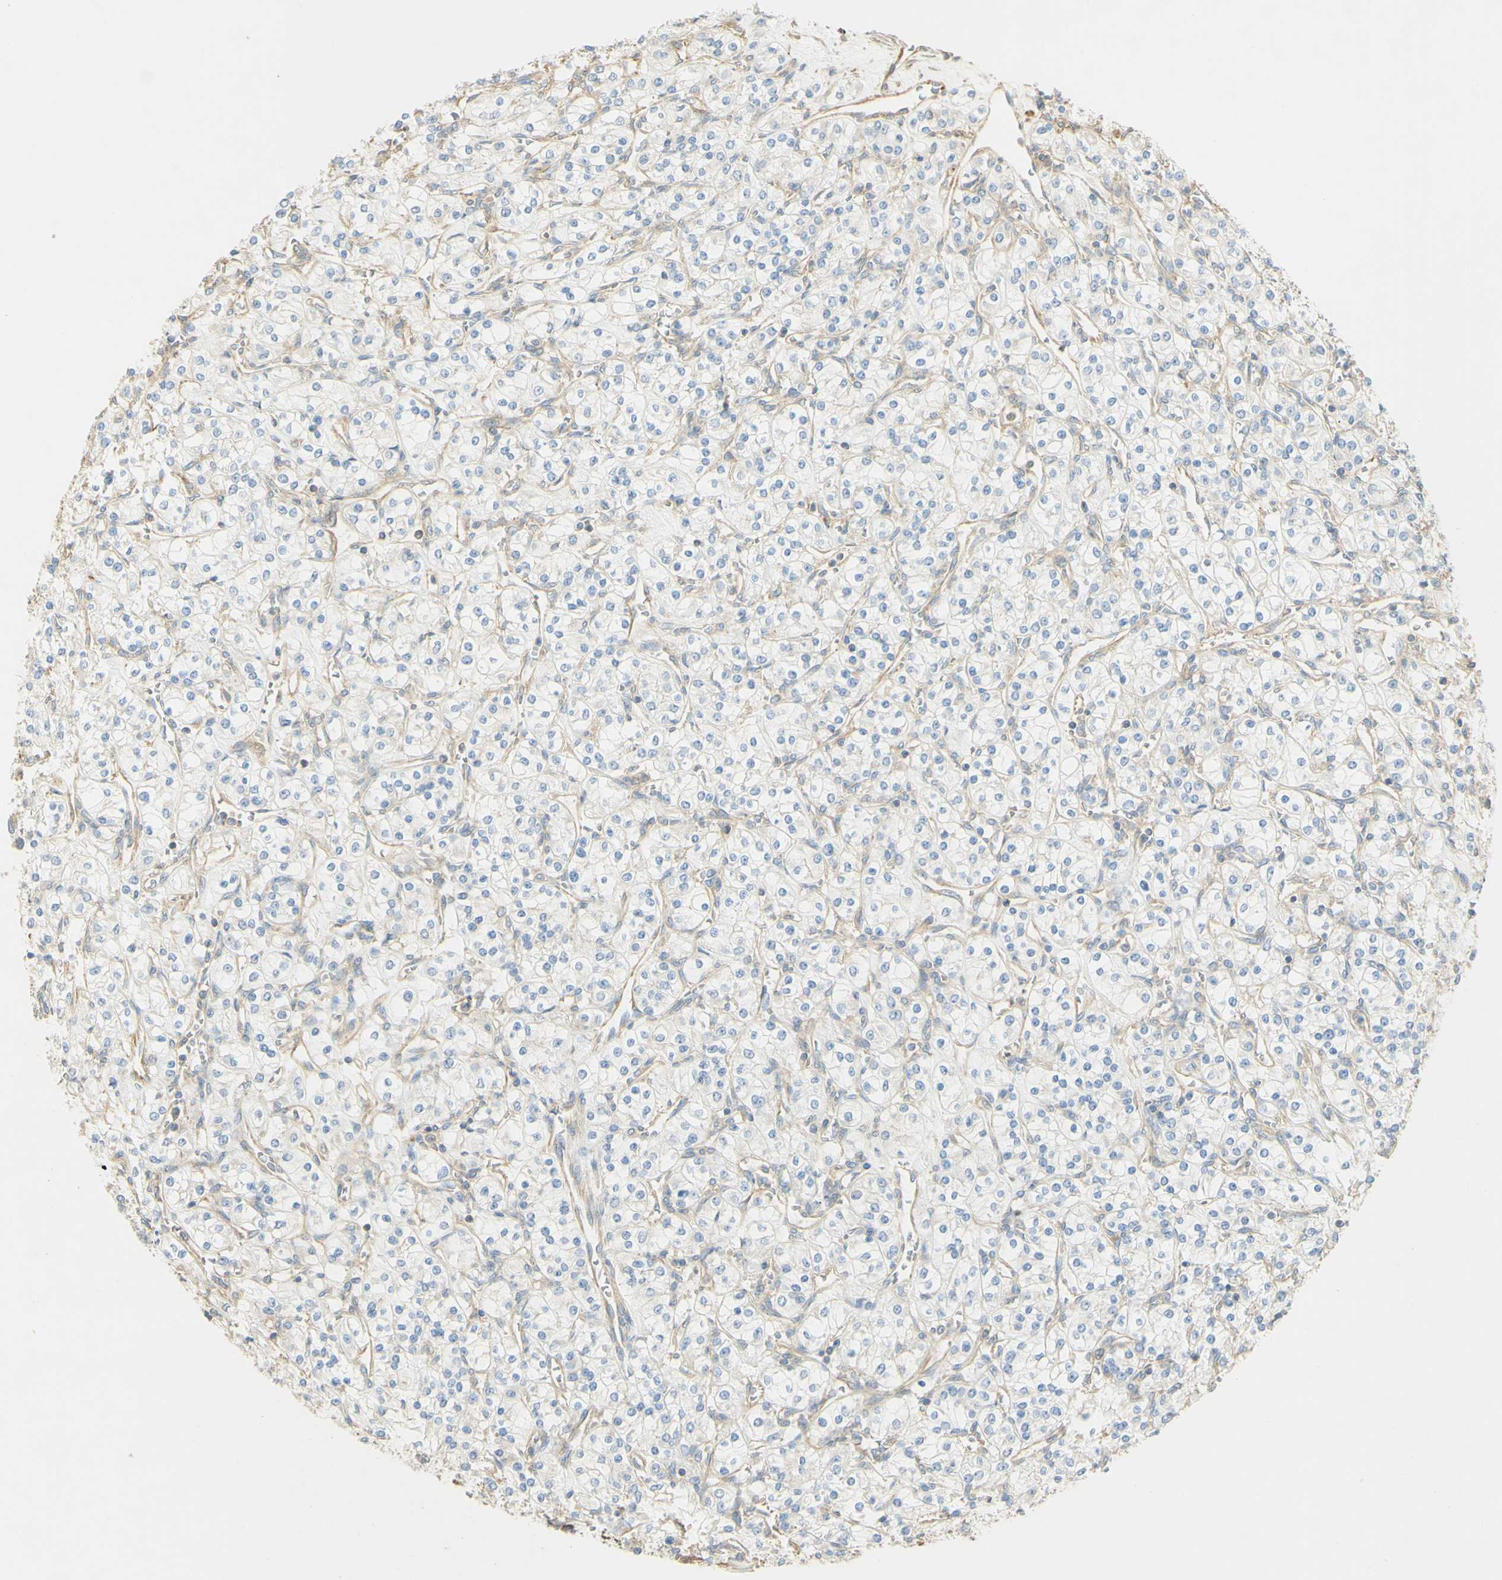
{"staining": {"intensity": "negative", "quantity": "none", "location": "none"}, "tissue": "renal cancer", "cell_type": "Tumor cells", "image_type": "cancer", "snomed": [{"axis": "morphology", "description": "Adenocarcinoma, NOS"}, {"axis": "topography", "description": "Kidney"}], "caption": "This is an immunohistochemistry (IHC) micrograph of renal cancer (adenocarcinoma). There is no staining in tumor cells.", "gene": "IKBKG", "patient": {"sex": "male", "age": 77}}